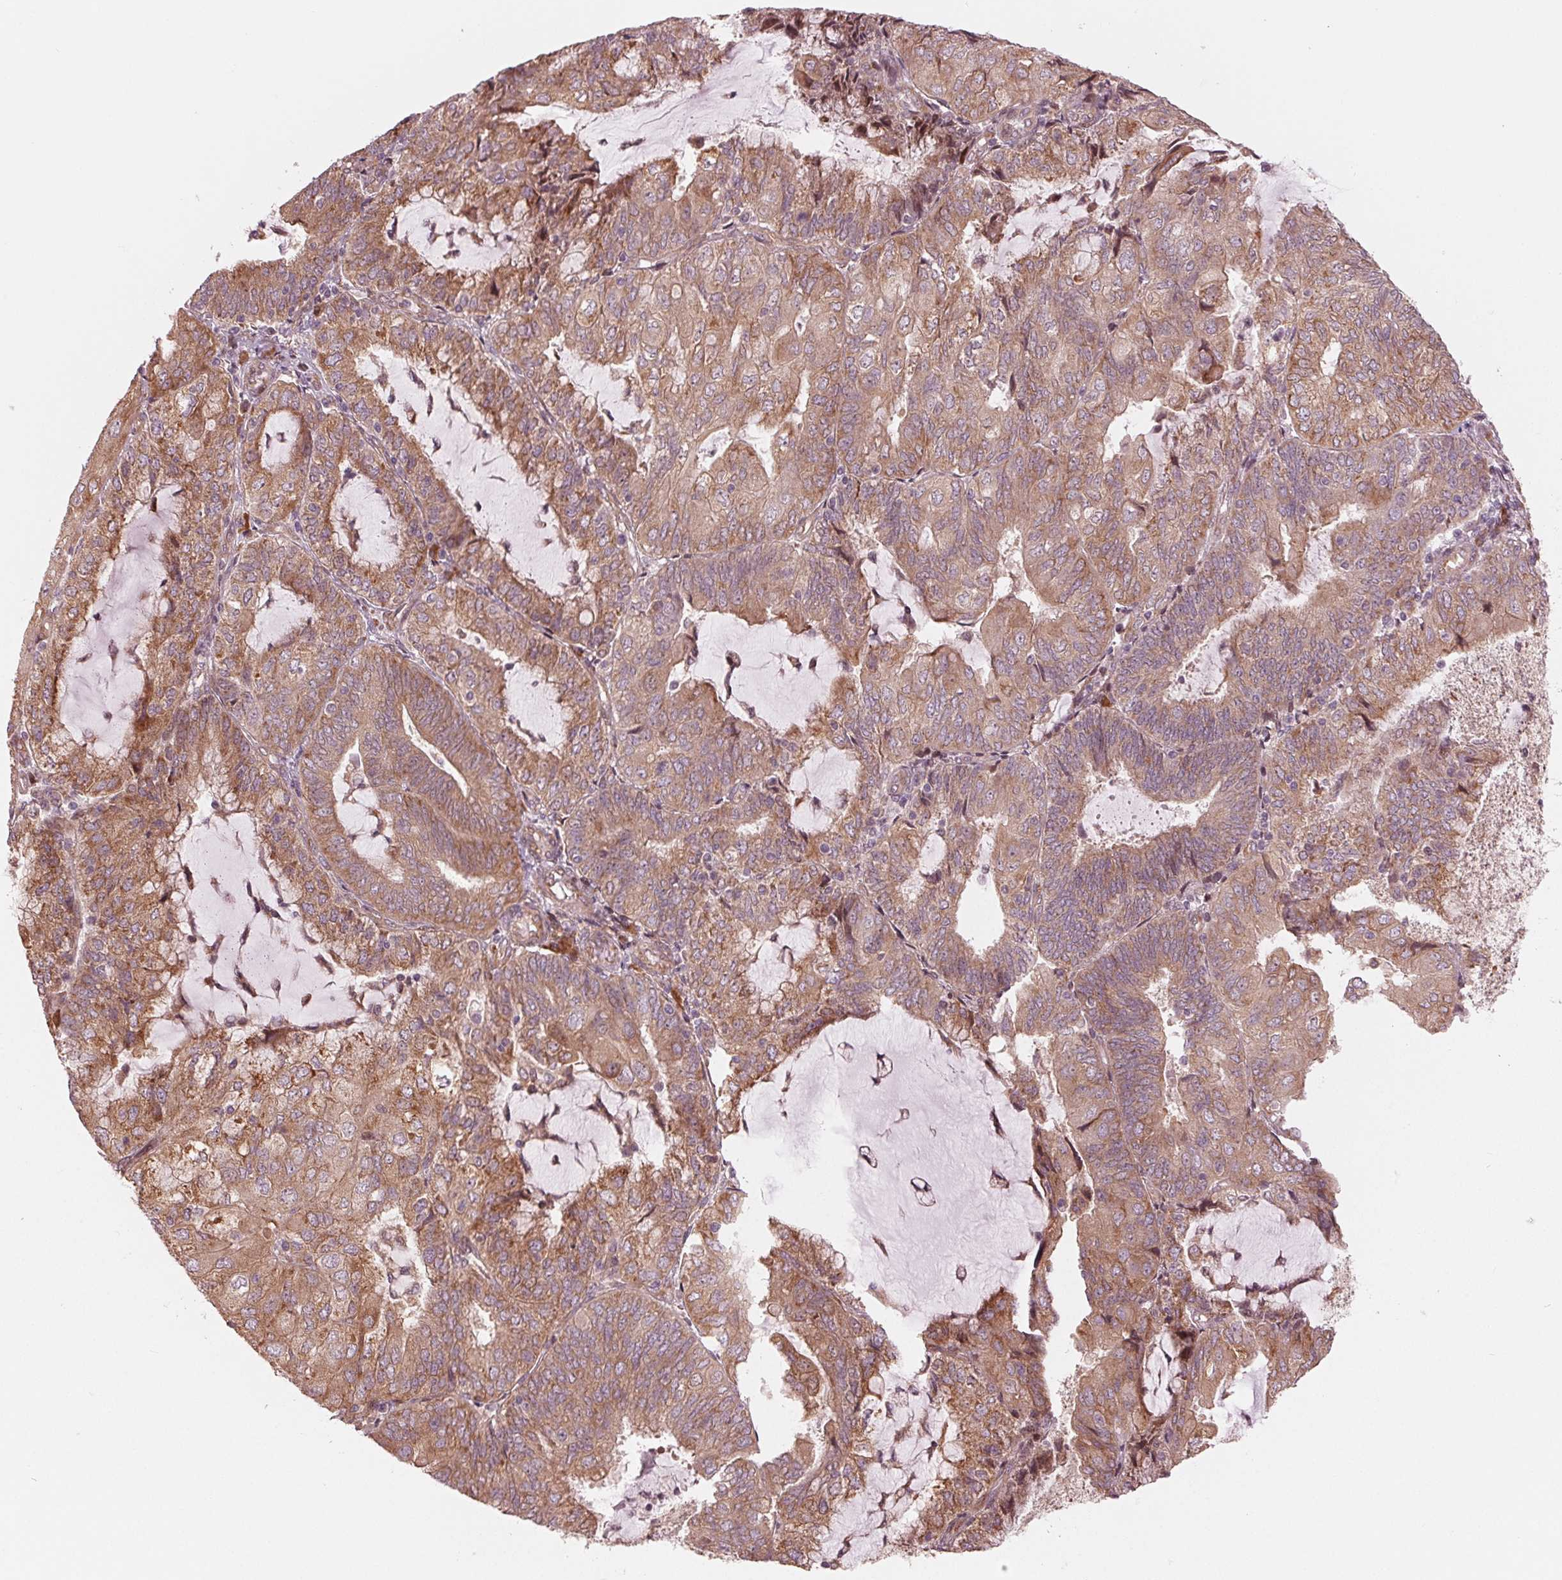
{"staining": {"intensity": "moderate", "quantity": ">75%", "location": "cytoplasmic/membranous"}, "tissue": "endometrial cancer", "cell_type": "Tumor cells", "image_type": "cancer", "snomed": [{"axis": "morphology", "description": "Adenocarcinoma, NOS"}, {"axis": "topography", "description": "Endometrium"}], "caption": "Immunohistochemistry of endometrial cancer (adenocarcinoma) demonstrates medium levels of moderate cytoplasmic/membranous staining in about >75% of tumor cells. Using DAB (3,3'-diaminobenzidine) (brown) and hematoxylin (blue) stains, captured at high magnification using brightfield microscopy.", "gene": "CMIP", "patient": {"sex": "female", "age": 81}}